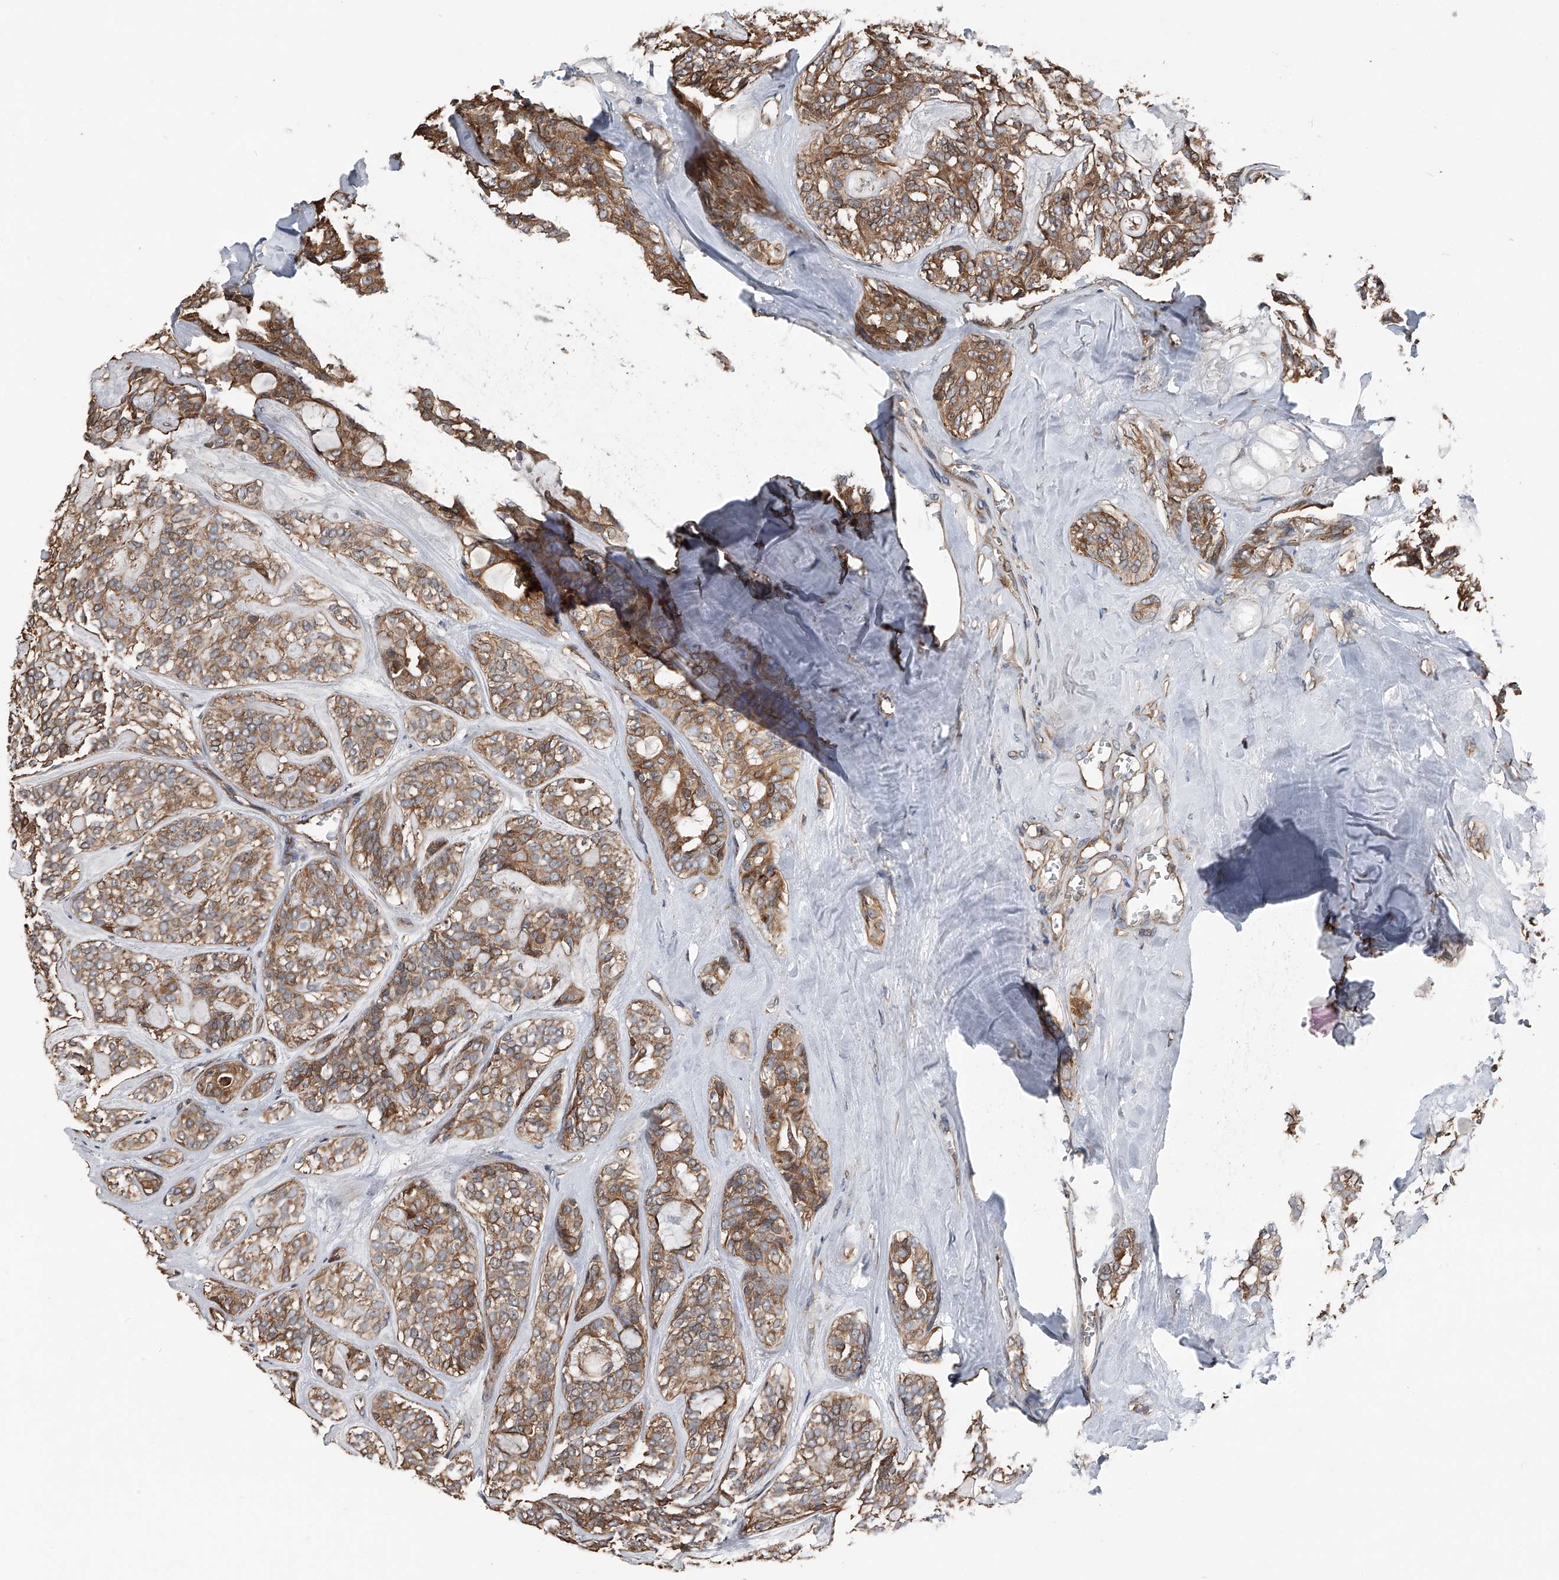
{"staining": {"intensity": "moderate", "quantity": ">75%", "location": "cytoplasmic/membranous"}, "tissue": "head and neck cancer", "cell_type": "Tumor cells", "image_type": "cancer", "snomed": [{"axis": "morphology", "description": "Adenocarcinoma, NOS"}, {"axis": "topography", "description": "Head-Neck"}], "caption": "Head and neck adenocarcinoma stained with a protein marker exhibits moderate staining in tumor cells.", "gene": "KCNJ2", "patient": {"sex": "male", "age": 66}}